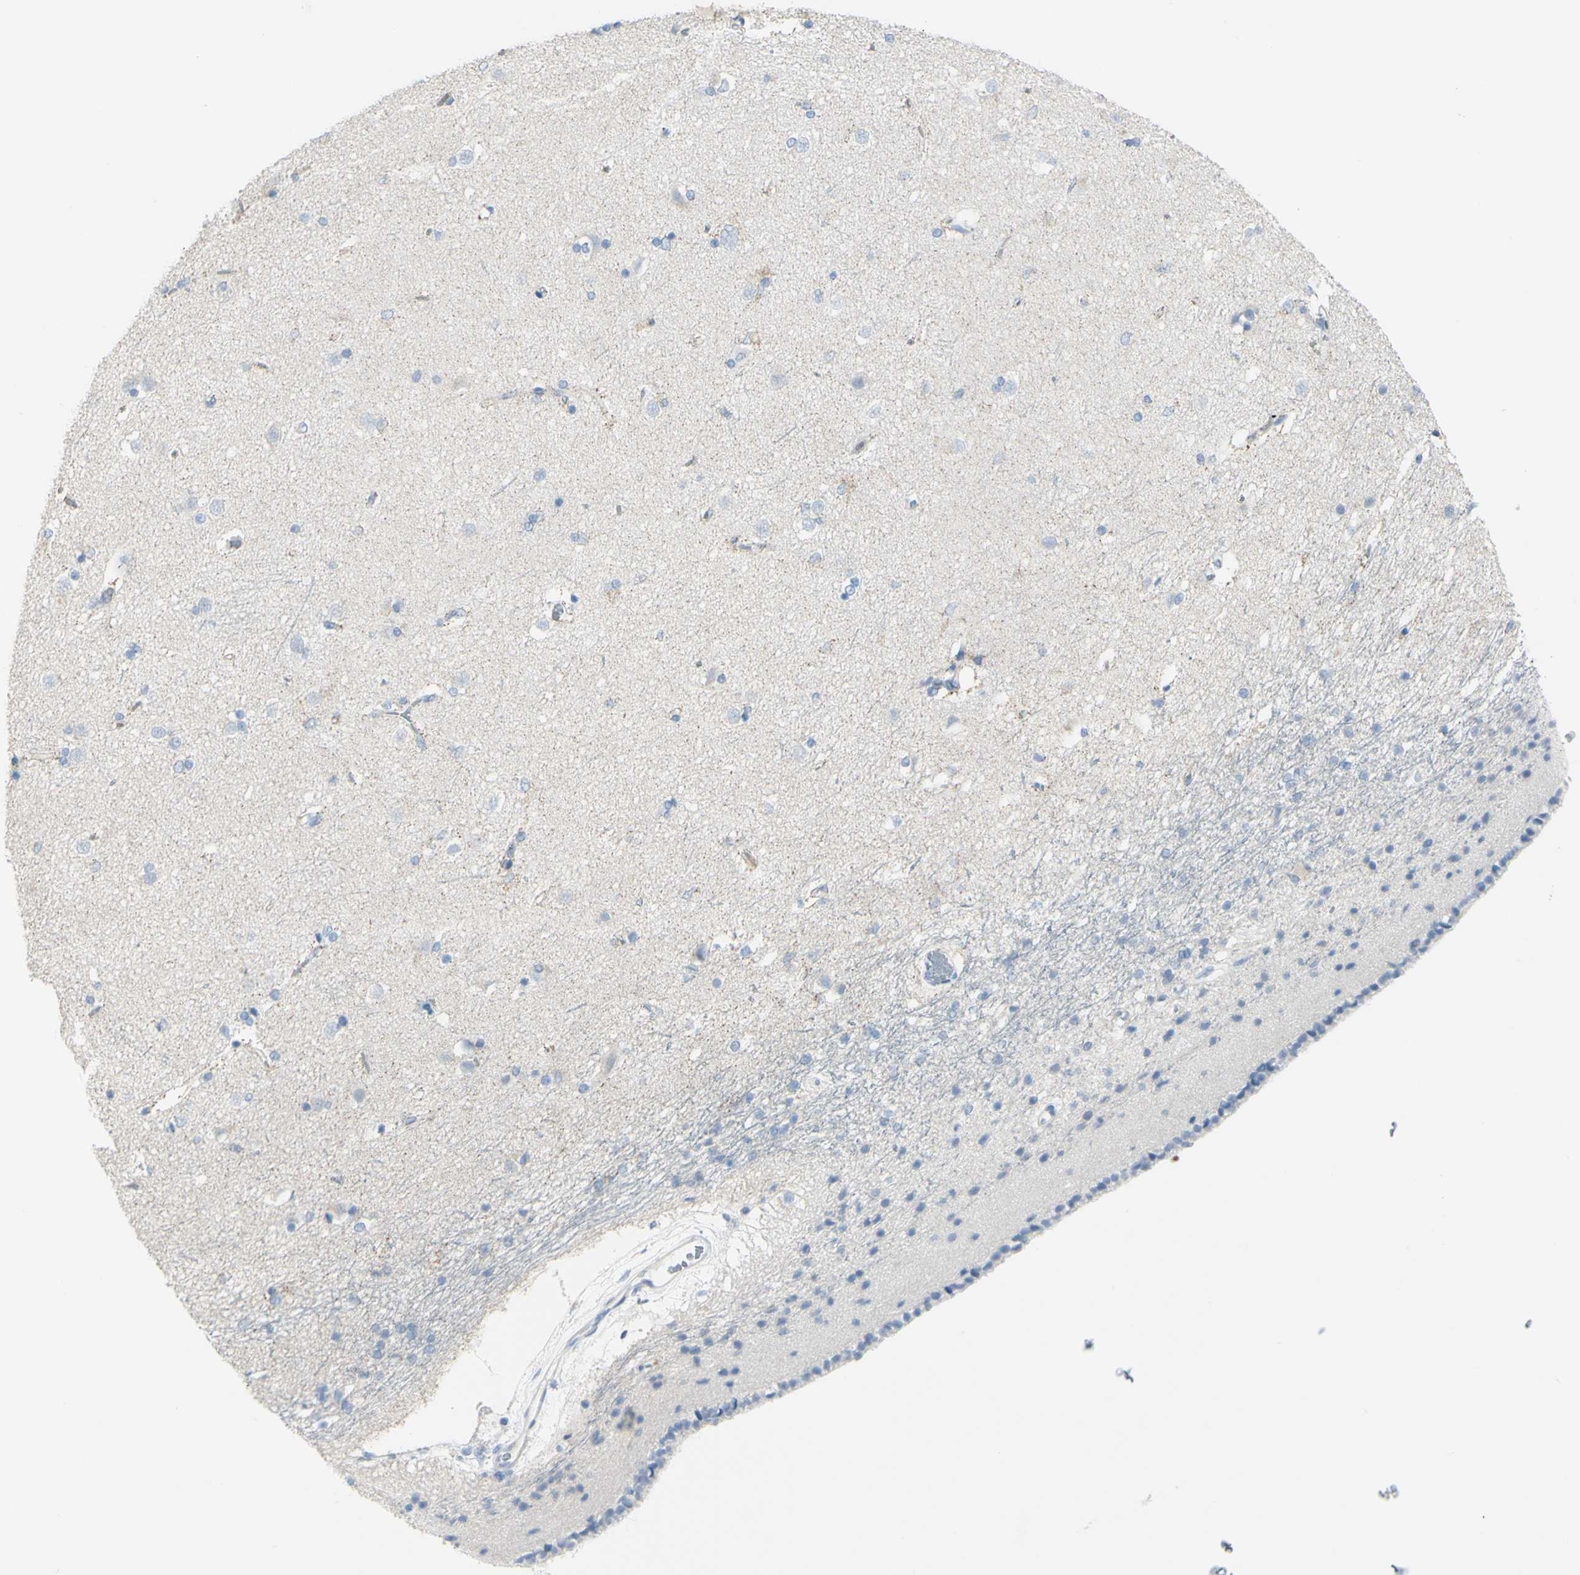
{"staining": {"intensity": "negative", "quantity": "none", "location": "none"}, "tissue": "caudate", "cell_type": "Glial cells", "image_type": "normal", "snomed": [{"axis": "morphology", "description": "Normal tissue, NOS"}, {"axis": "topography", "description": "Lateral ventricle wall"}], "caption": "Glial cells show no significant protein expression in normal caudate. (Brightfield microscopy of DAB (3,3'-diaminobenzidine) IHC at high magnification).", "gene": "ZNF557", "patient": {"sex": "female", "age": 19}}